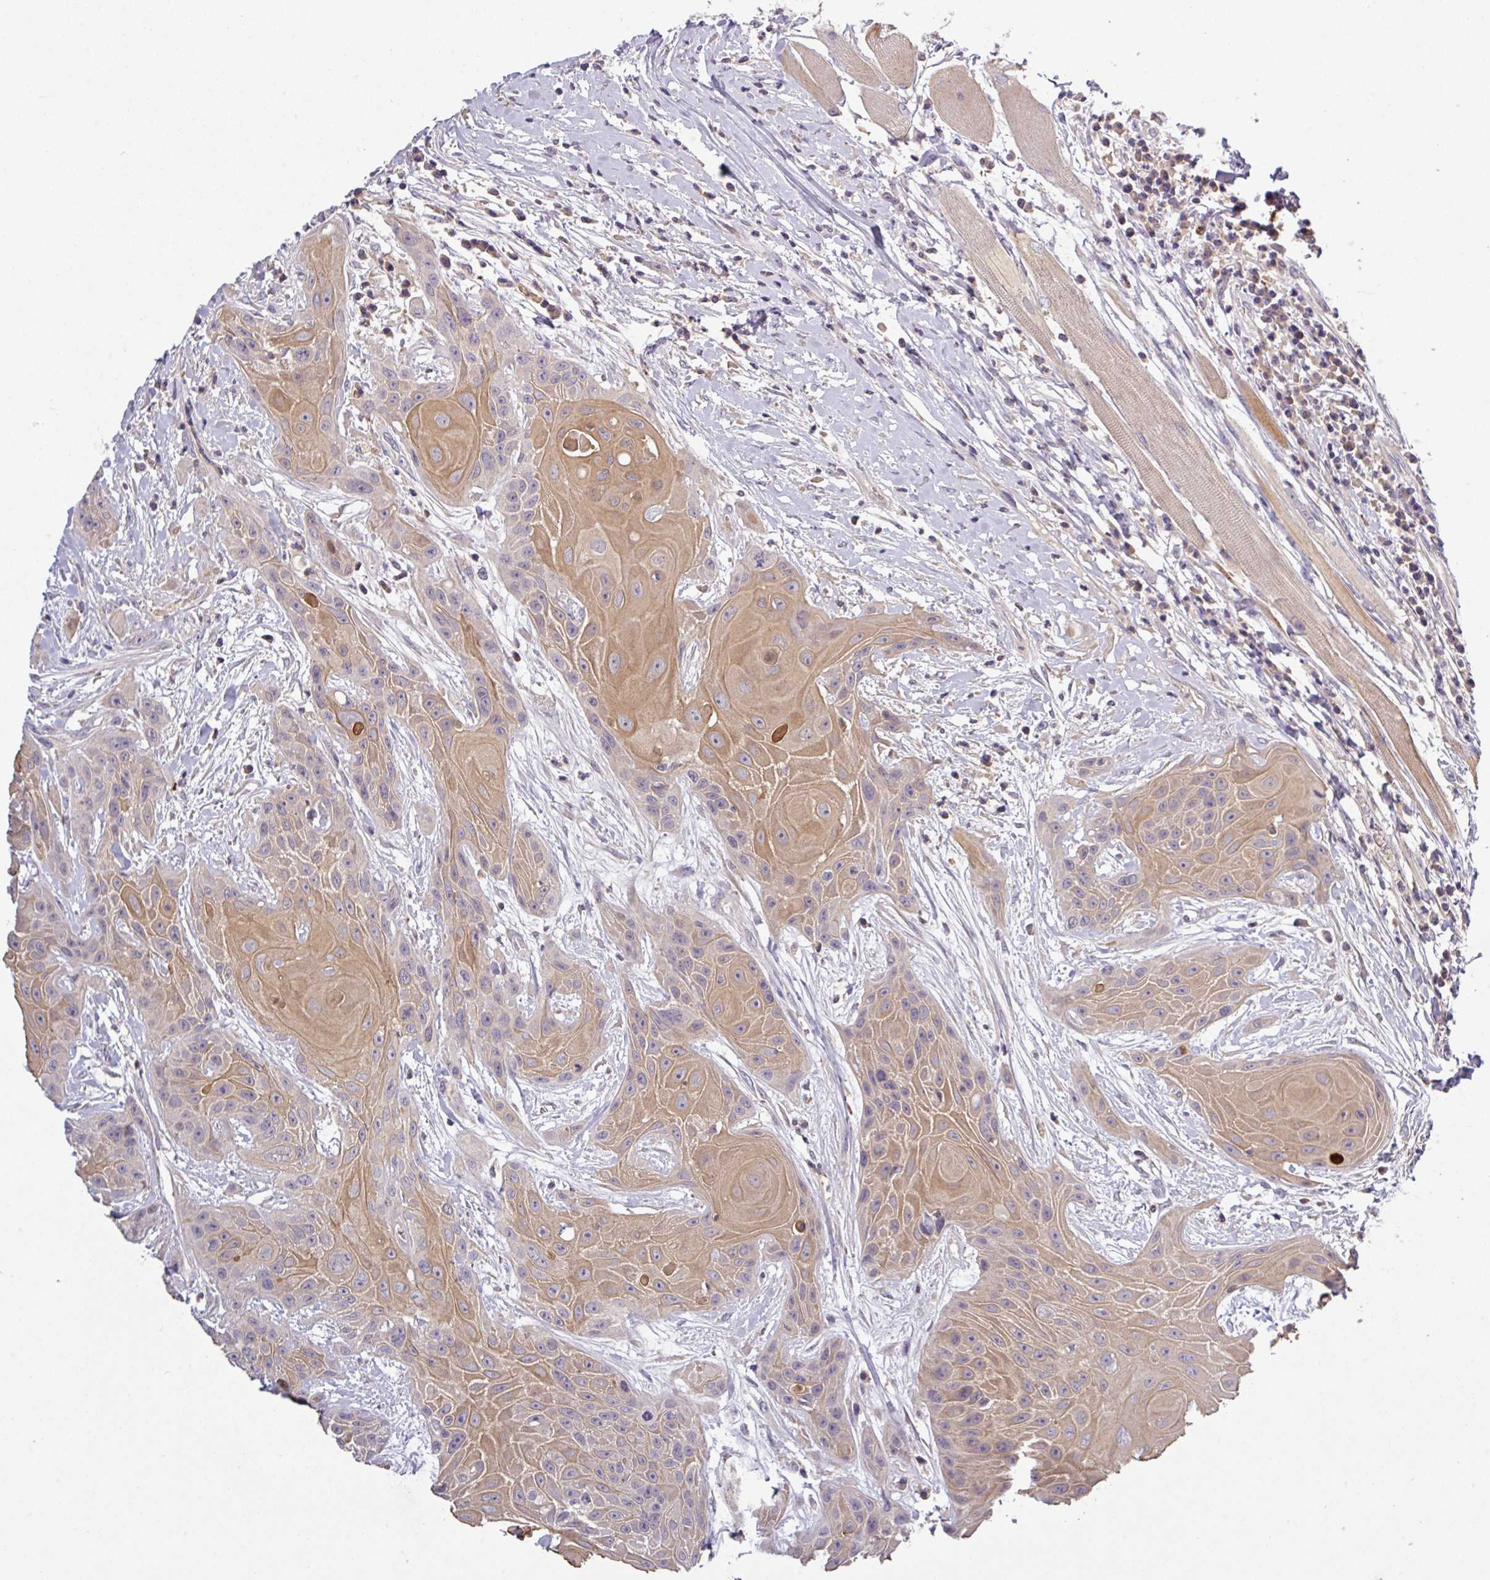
{"staining": {"intensity": "moderate", "quantity": ">75%", "location": "cytoplasmic/membranous"}, "tissue": "head and neck cancer", "cell_type": "Tumor cells", "image_type": "cancer", "snomed": [{"axis": "morphology", "description": "Squamous cell carcinoma, NOS"}, {"axis": "topography", "description": "Head-Neck"}], "caption": "Tumor cells show medium levels of moderate cytoplasmic/membranous expression in about >75% of cells in human head and neck squamous cell carcinoma.", "gene": "TMEM62", "patient": {"sex": "female", "age": 73}}